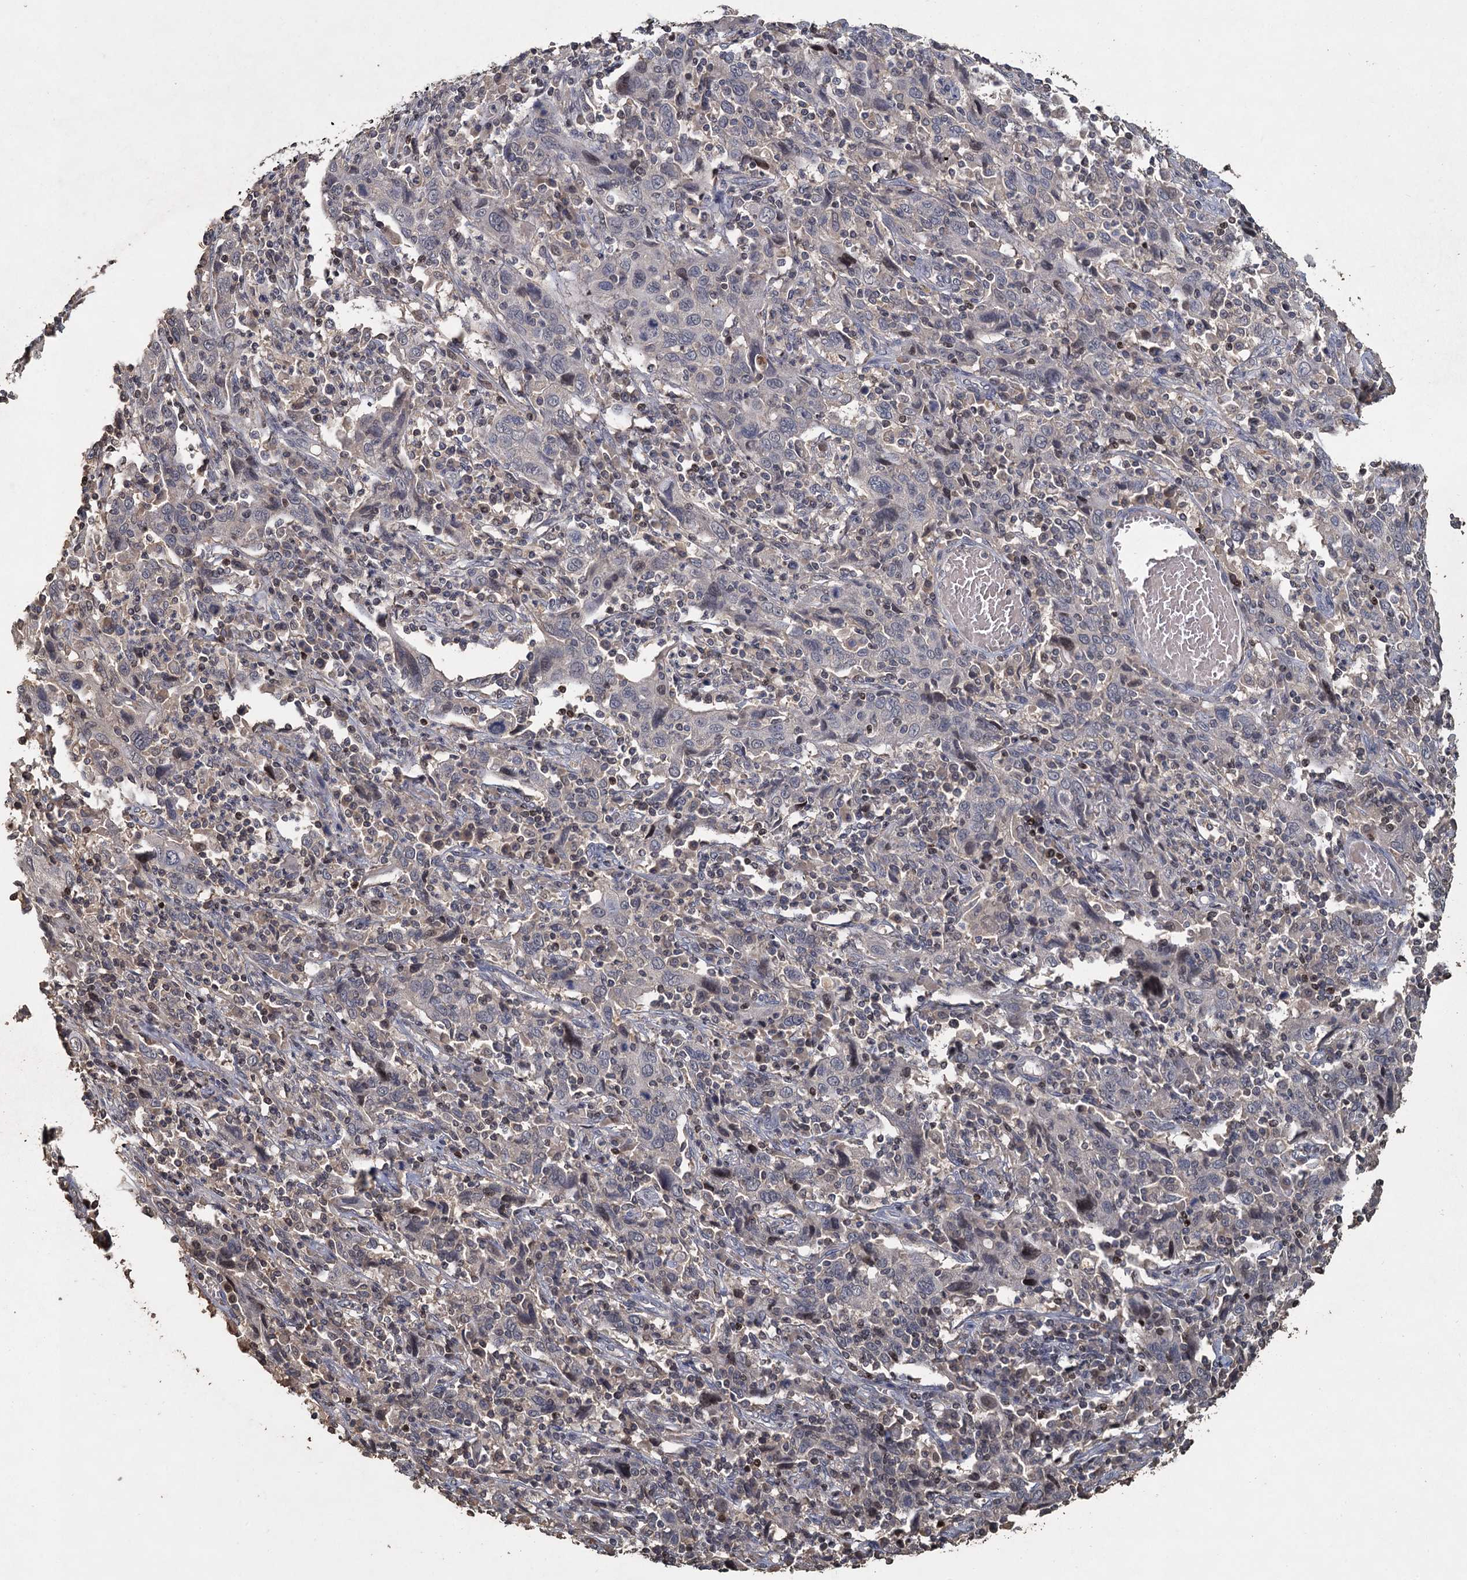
{"staining": {"intensity": "negative", "quantity": "none", "location": "none"}, "tissue": "cervical cancer", "cell_type": "Tumor cells", "image_type": "cancer", "snomed": [{"axis": "morphology", "description": "Squamous cell carcinoma, NOS"}, {"axis": "topography", "description": "Cervix"}], "caption": "IHC photomicrograph of human squamous cell carcinoma (cervical) stained for a protein (brown), which exhibits no expression in tumor cells.", "gene": "CCDC61", "patient": {"sex": "female", "age": 46}}